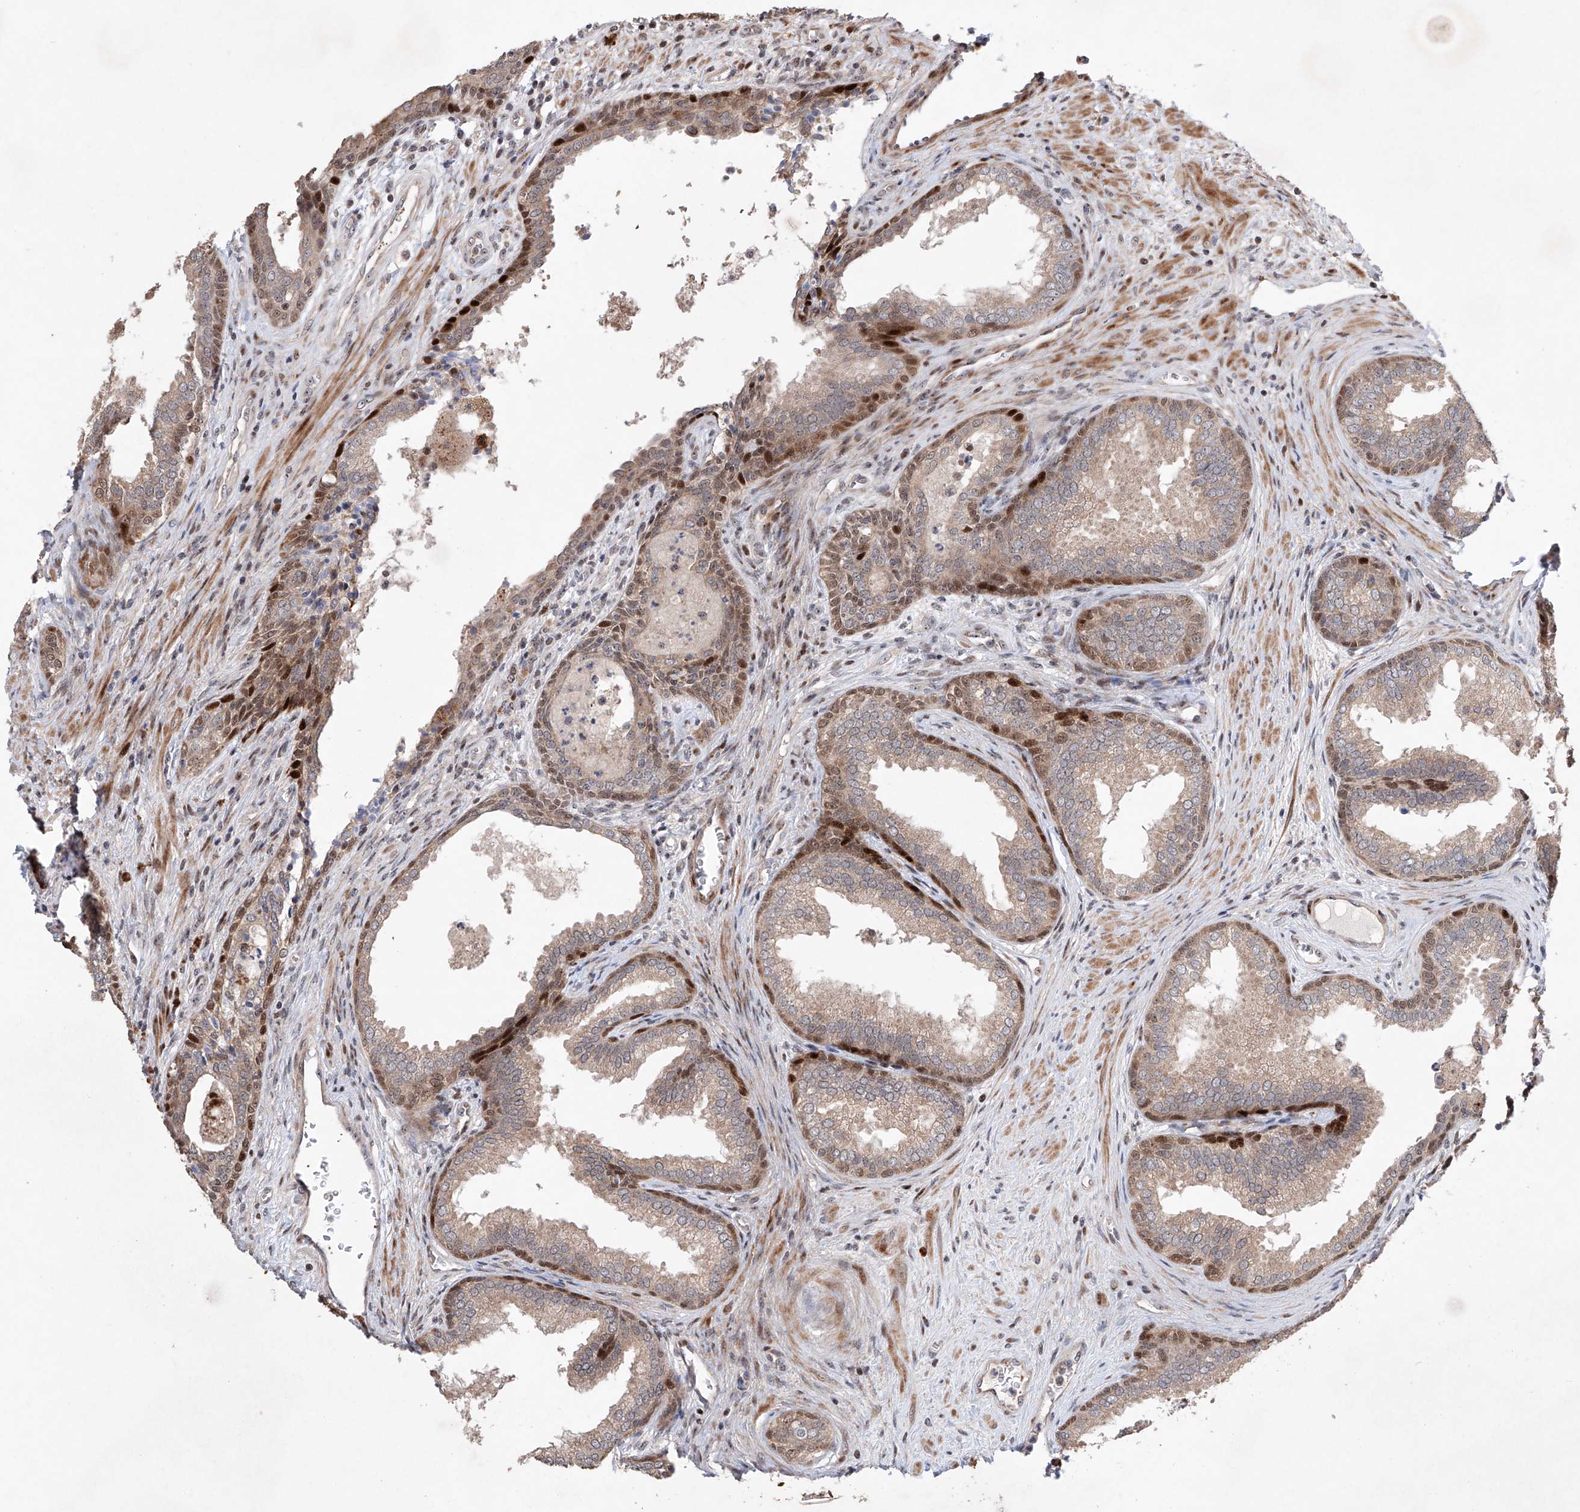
{"staining": {"intensity": "strong", "quantity": "<25%", "location": "cytoplasmic/membranous,nuclear"}, "tissue": "prostate", "cell_type": "Glandular cells", "image_type": "normal", "snomed": [{"axis": "morphology", "description": "Normal tissue, NOS"}, {"axis": "topography", "description": "Prostate"}], "caption": "Immunohistochemistry photomicrograph of benign human prostate stained for a protein (brown), which demonstrates medium levels of strong cytoplasmic/membranous,nuclear positivity in approximately <25% of glandular cells.", "gene": "AFG1L", "patient": {"sex": "male", "age": 76}}